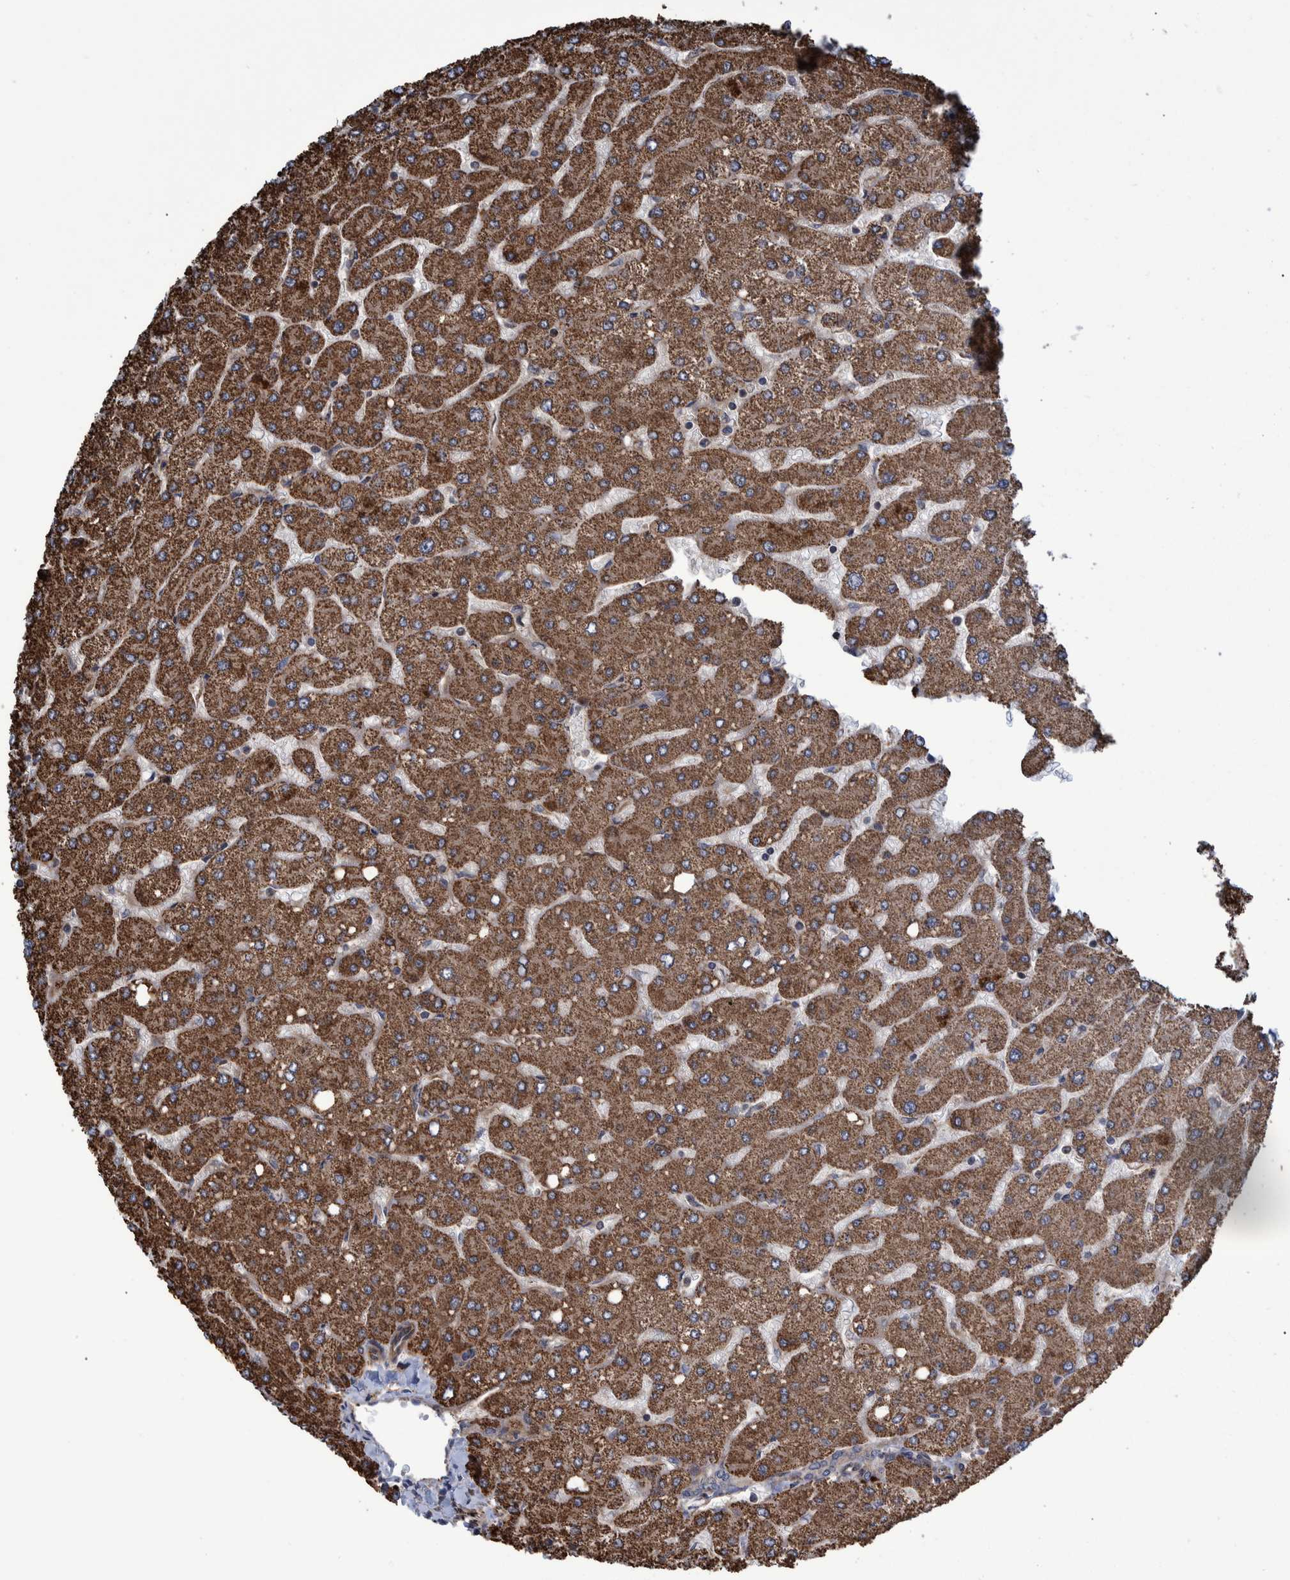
{"staining": {"intensity": "moderate", "quantity": ">75%", "location": "cytoplasmic/membranous"}, "tissue": "liver", "cell_type": "Cholangiocytes", "image_type": "normal", "snomed": [{"axis": "morphology", "description": "Normal tissue, NOS"}, {"axis": "topography", "description": "Liver"}], "caption": "Immunohistochemical staining of unremarkable human liver shows >75% levels of moderate cytoplasmic/membranous protein positivity in about >75% of cholangiocytes.", "gene": "TNFRSF10B", "patient": {"sex": "male", "age": 55}}